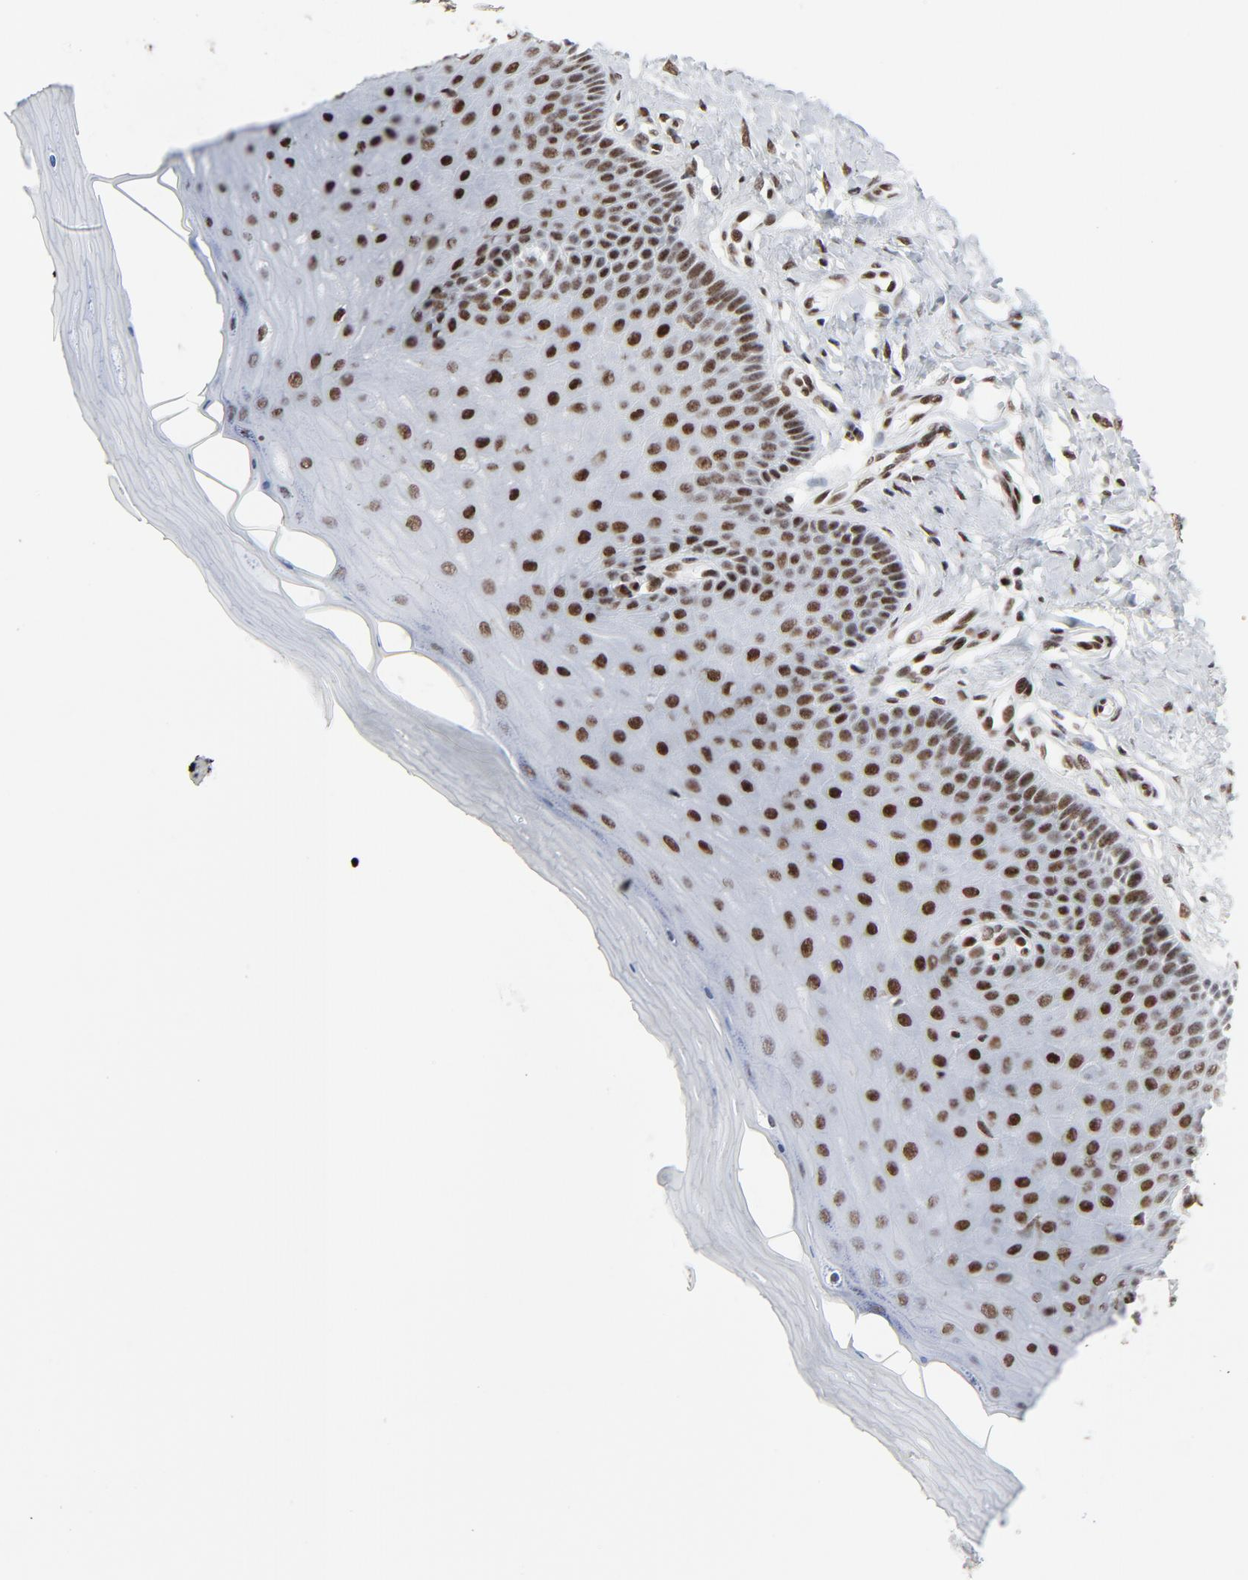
{"staining": {"intensity": "strong", "quantity": ">75%", "location": "nuclear"}, "tissue": "cervix", "cell_type": "Glandular cells", "image_type": "normal", "snomed": [{"axis": "morphology", "description": "Normal tissue, NOS"}, {"axis": "topography", "description": "Cervix"}], "caption": "Glandular cells show high levels of strong nuclear expression in approximately >75% of cells in normal human cervix.", "gene": "HSF1", "patient": {"sex": "female", "age": 55}}